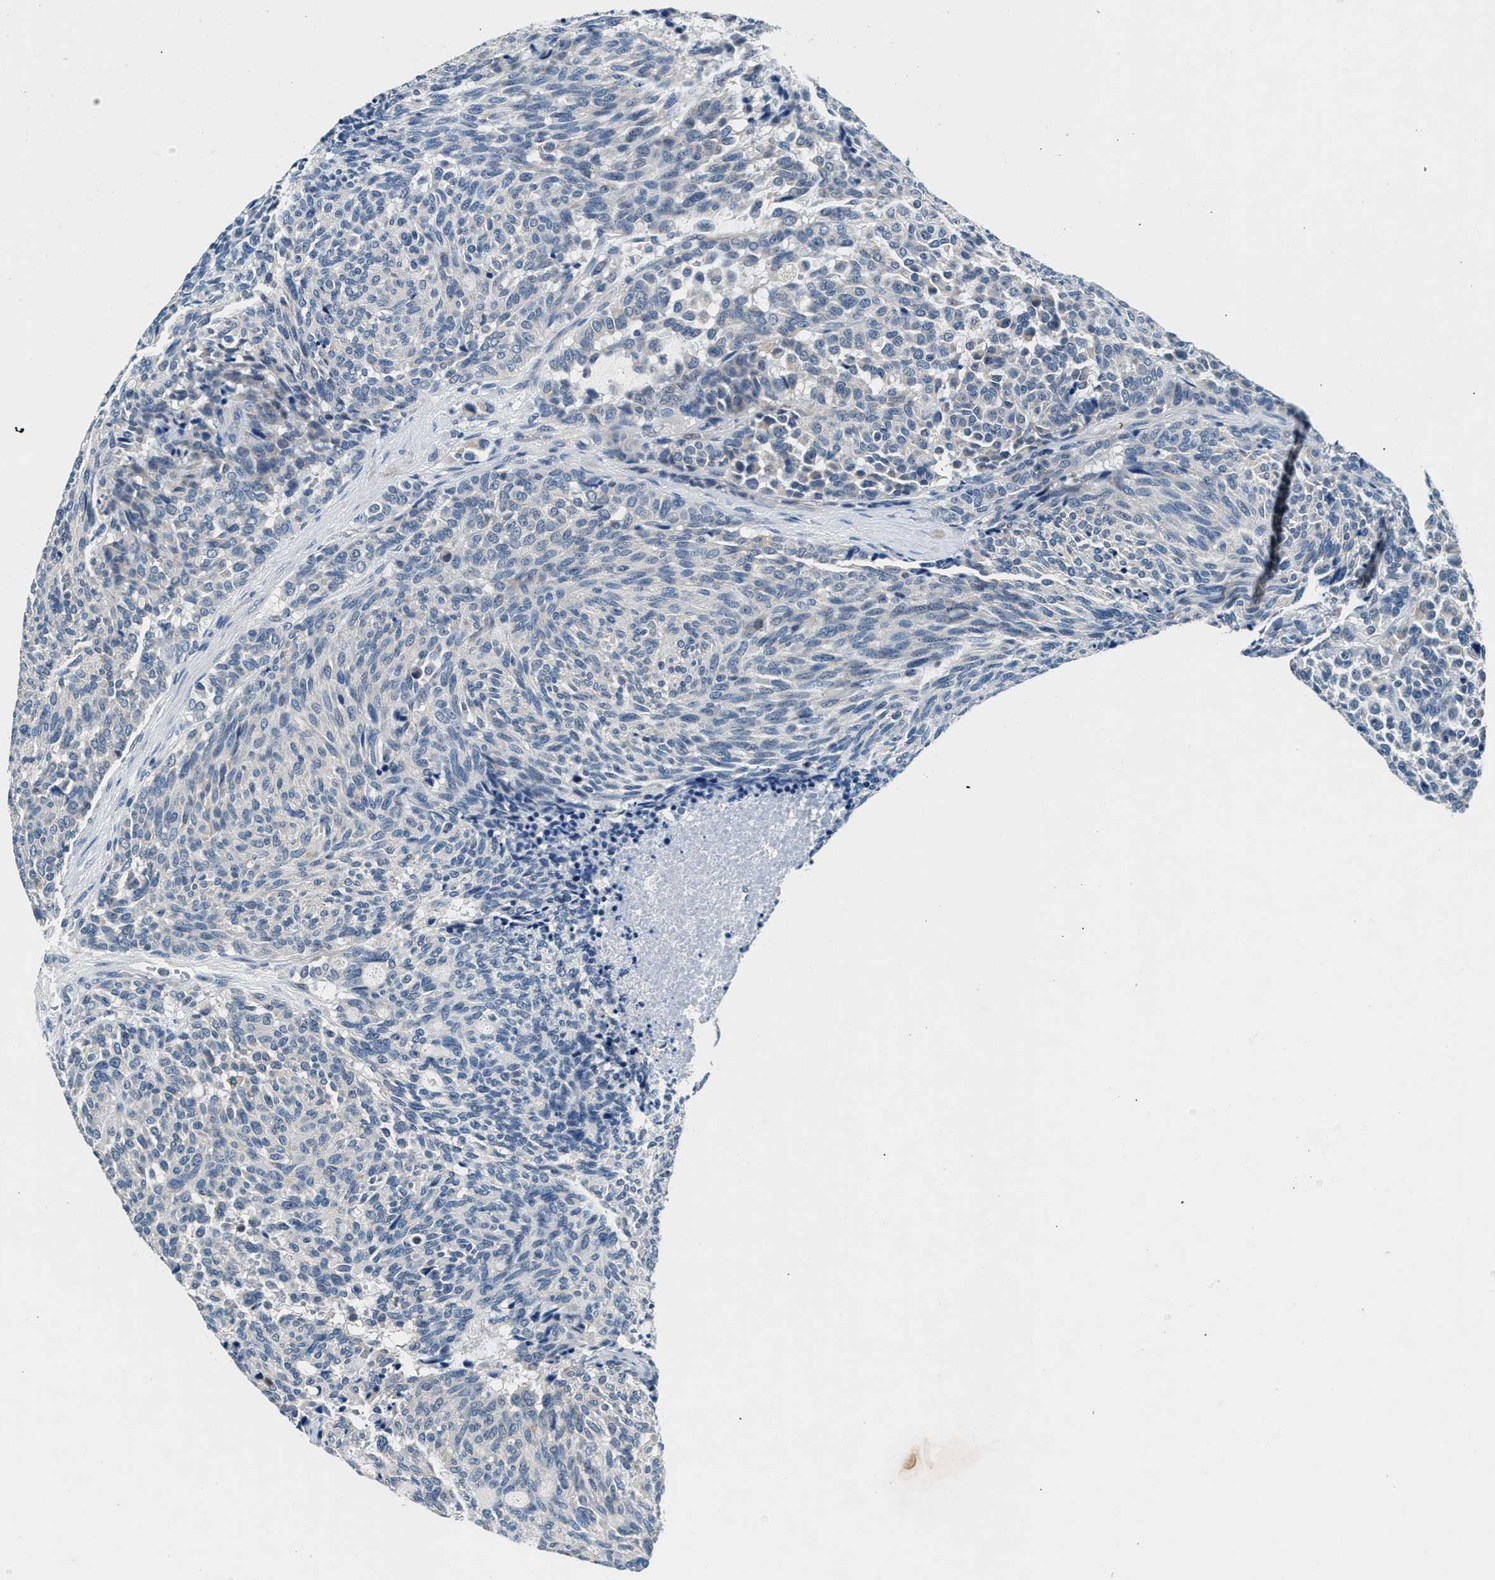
{"staining": {"intensity": "negative", "quantity": "none", "location": "none"}, "tissue": "carcinoid", "cell_type": "Tumor cells", "image_type": "cancer", "snomed": [{"axis": "morphology", "description": "Carcinoid, malignant, NOS"}, {"axis": "topography", "description": "Pancreas"}], "caption": "DAB (3,3'-diaminobenzidine) immunohistochemical staining of human malignant carcinoid displays no significant staining in tumor cells.", "gene": "DENND6B", "patient": {"sex": "female", "age": 54}}